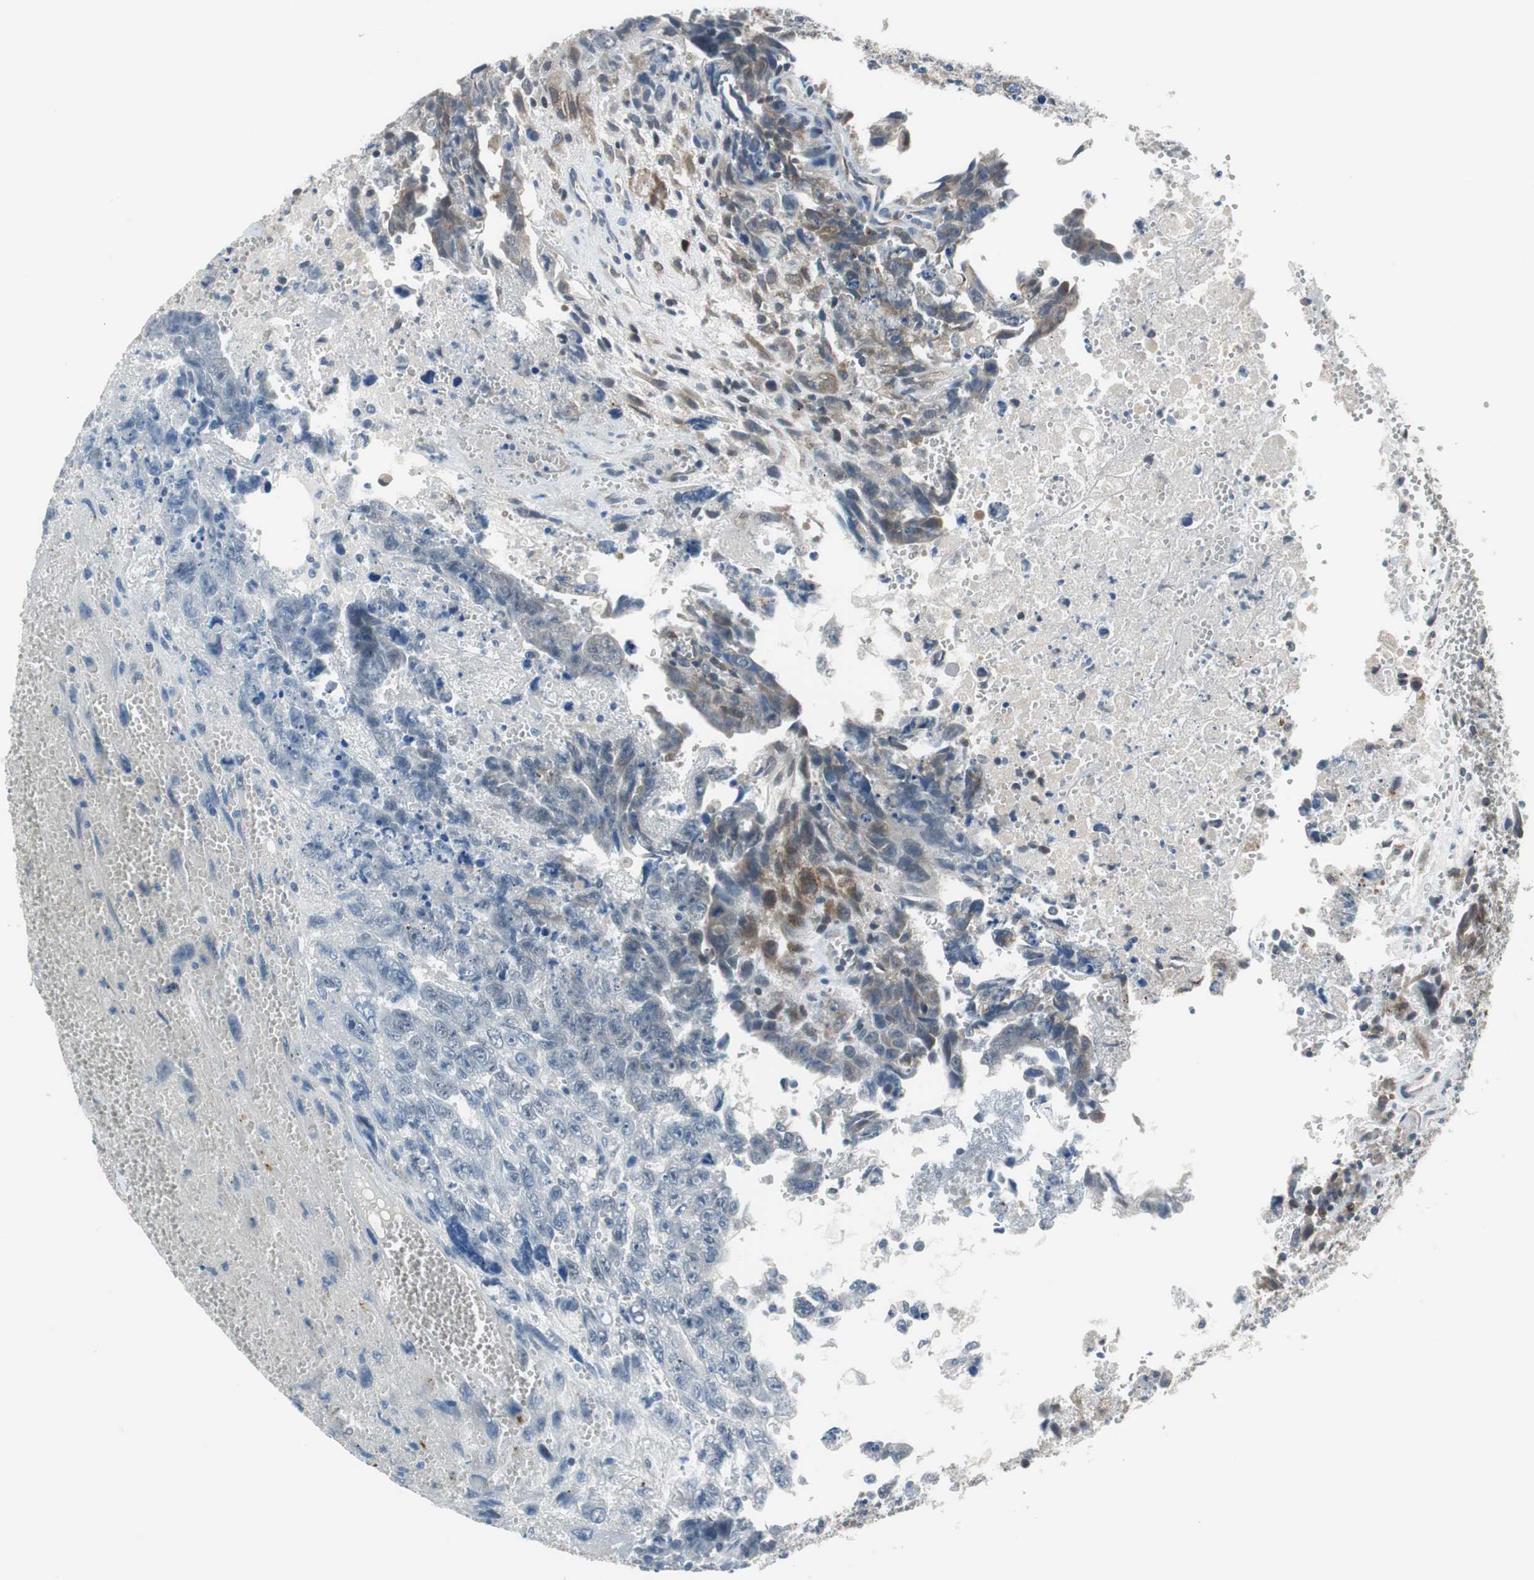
{"staining": {"intensity": "negative", "quantity": "none", "location": "none"}, "tissue": "testis cancer", "cell_type": "Tumor cells", "image_type": "cancer", "snomed": [{"axis": "morphology", "description": "Carcinoma, Embryonal, NOS"}, {"axis": "topography", "description": "Testis"}], "caption": "A high-resolution histopathology image shows IHC staining of testis cancer (embryonal carcinoma), which demonstrates no significant staining in tumor cells.", "gene": "PLAA", "patient": {"sex": "male", "age": 28}}